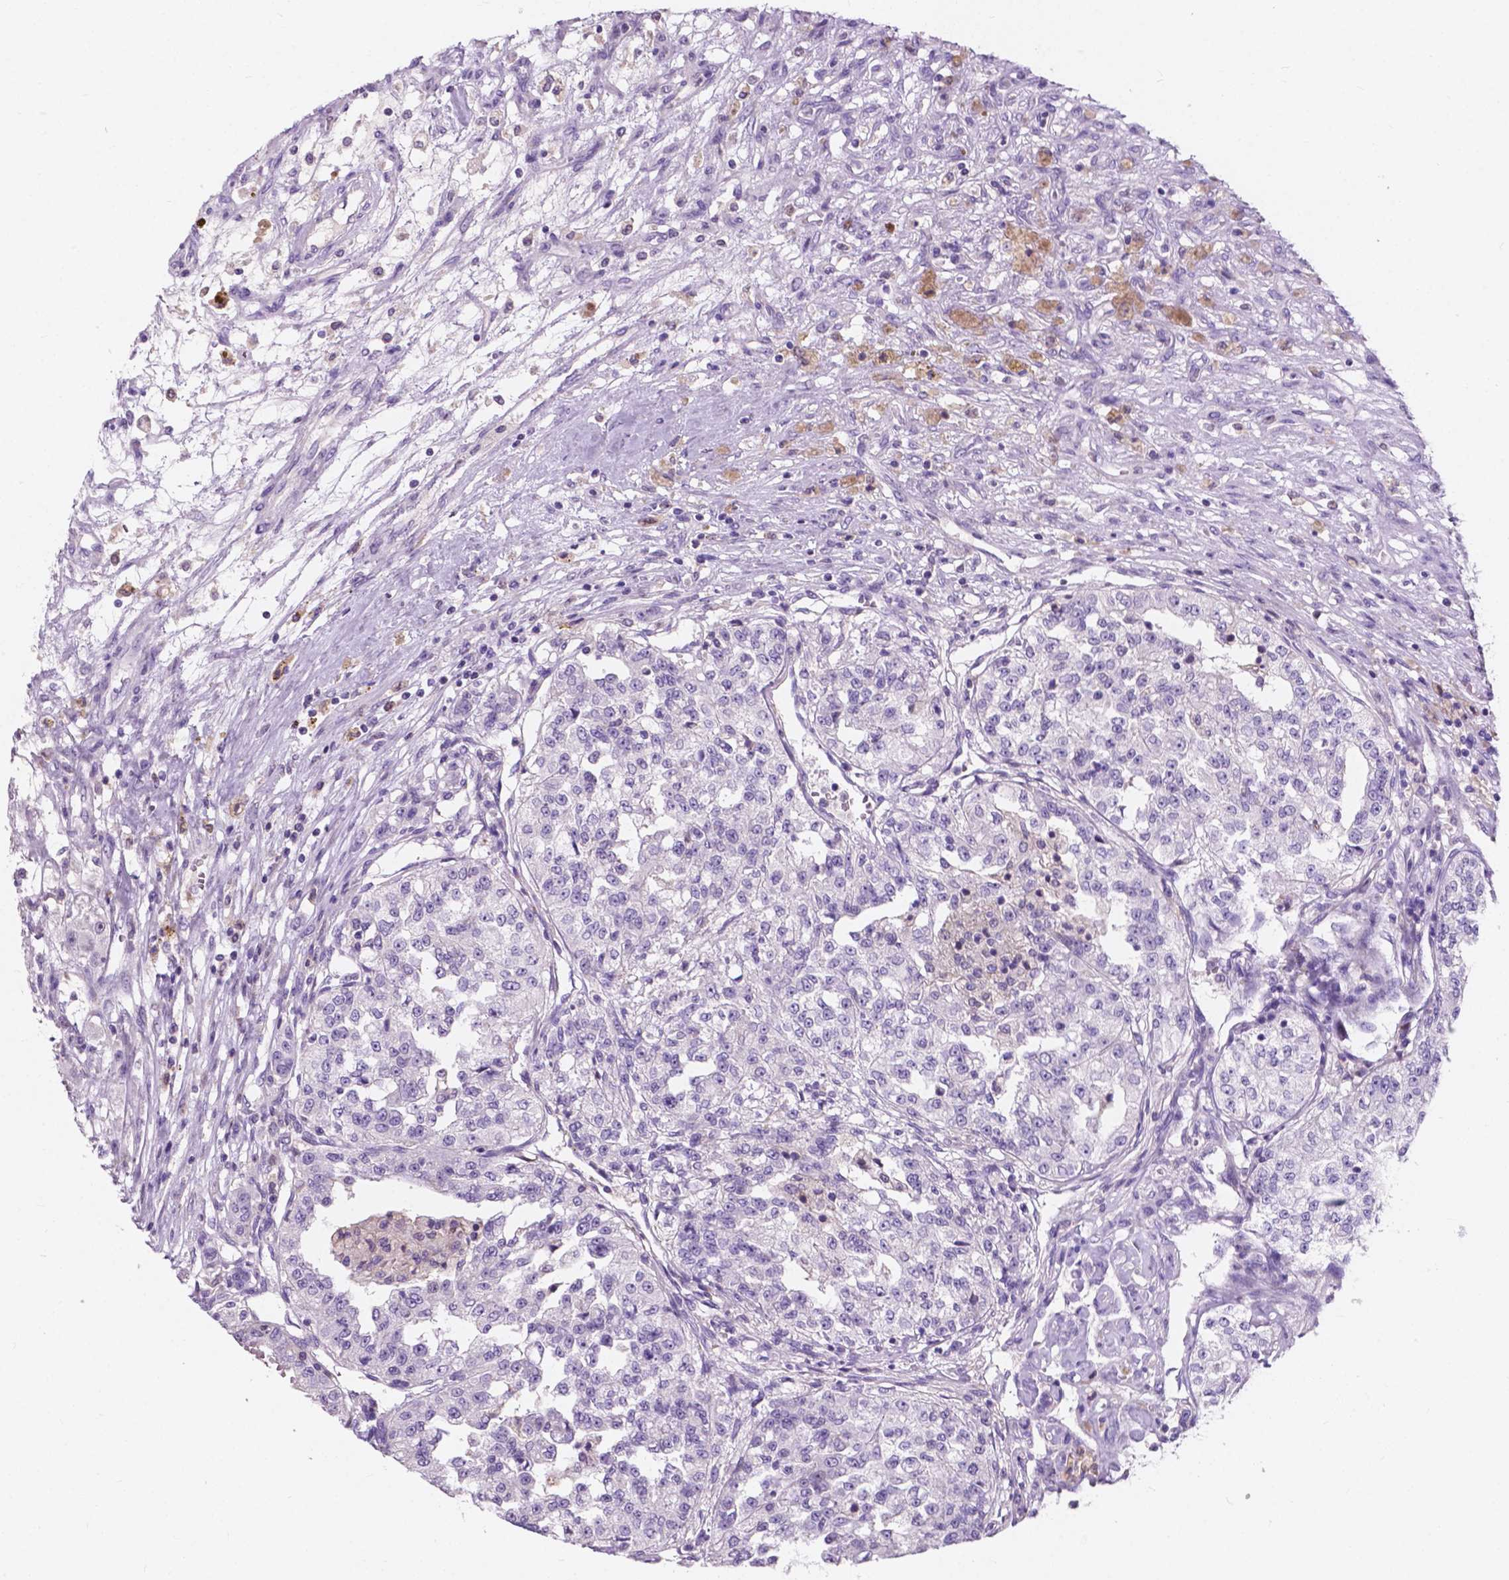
{"staining": {"intensity": "negative", "quantity": "none", "location": "none"}, "tissue": "renal cancer", "cell_type": "Tumor cells", "image_type": "cancer", "snomed": [{"axis": "morphology", "description": "Adenocarcinoma, NOS"}, {"axis": "topography", "description": "Kidney"}], "caption": "DAB (3,3'-diaminobenzidine) immunohistochemical staining of human adenocarcinoma (renal) exhibits no significant staining in tumor cells.", "gene": "IREB2", "patient": {"sex": "female", "age": 63}}